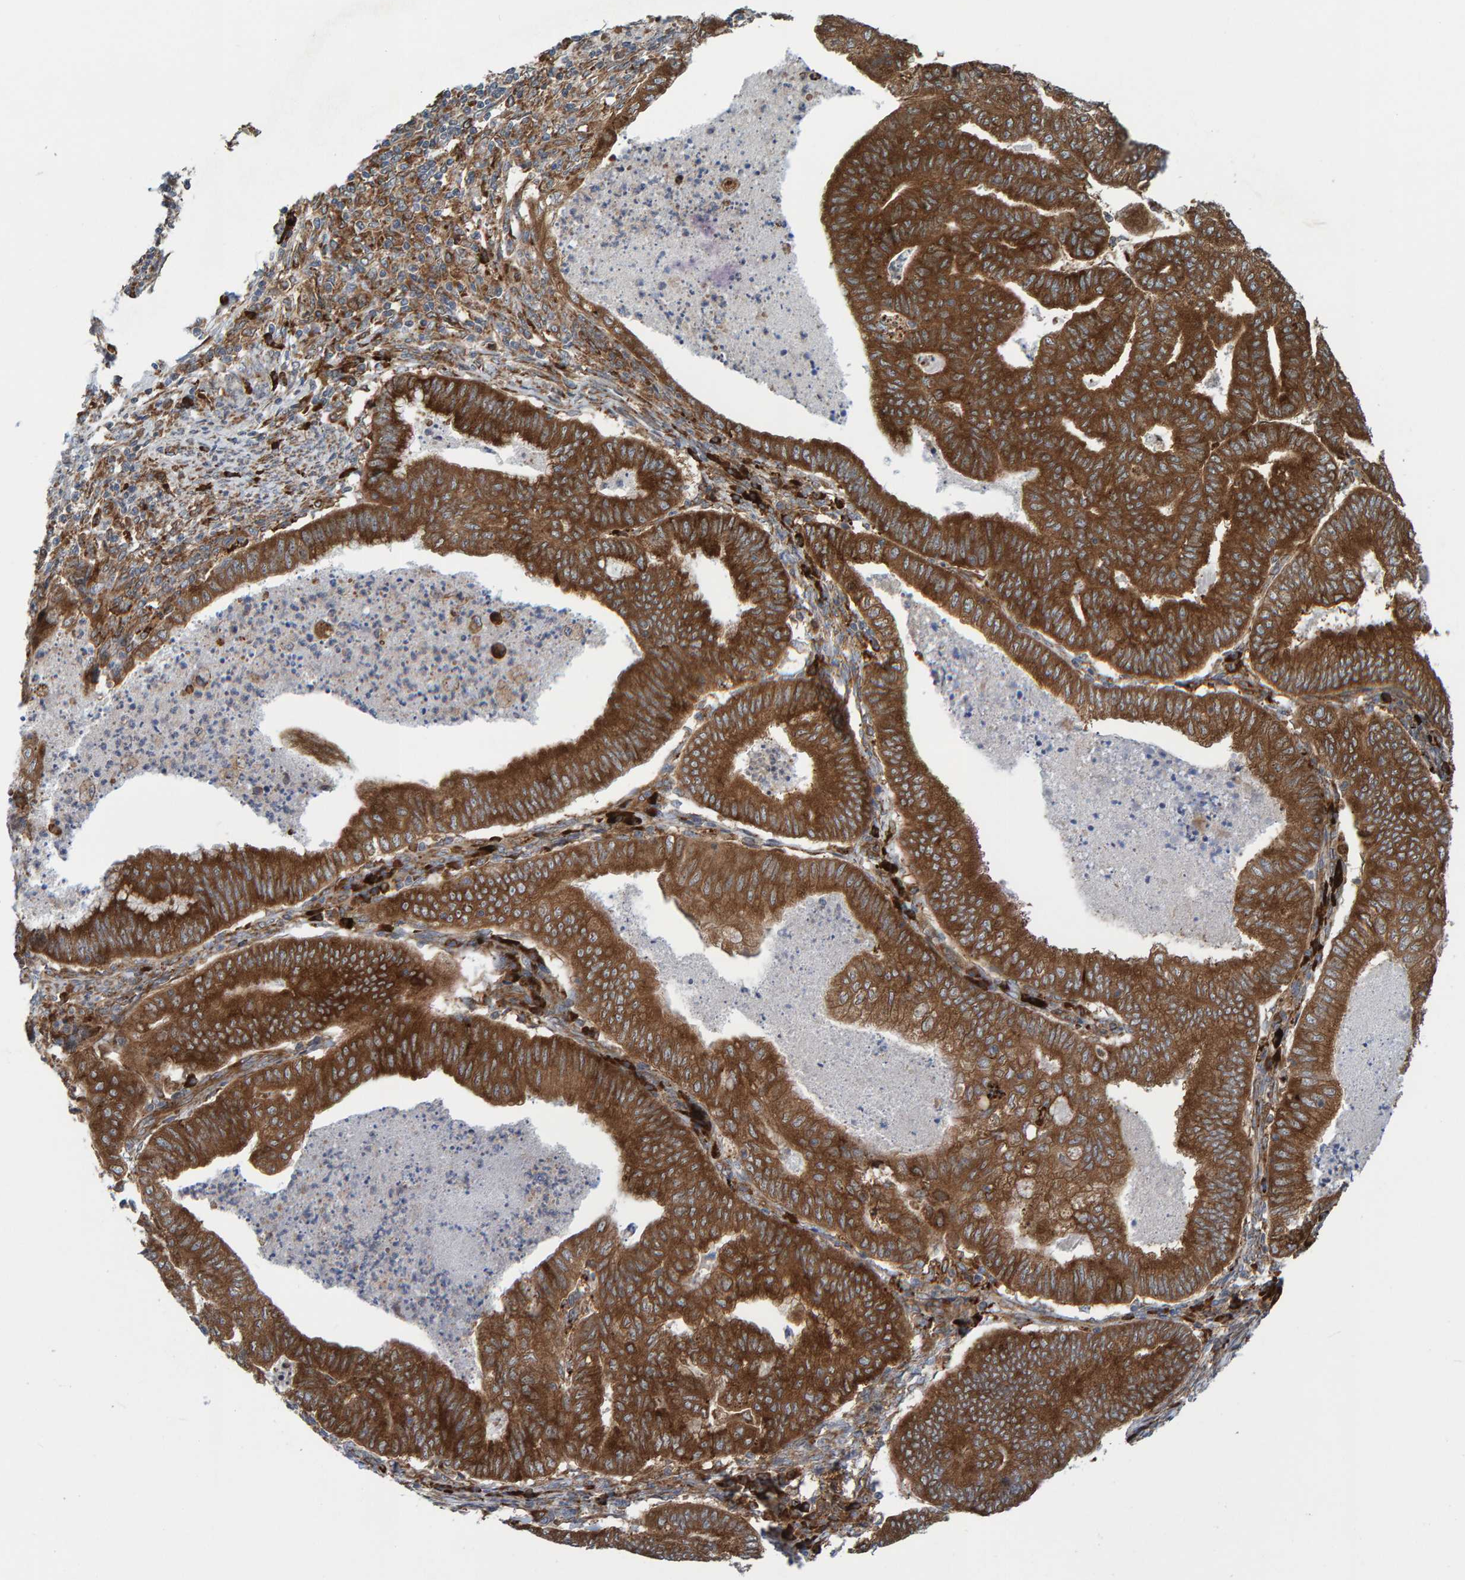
{"staining": {"intensity": "moderate", "quantity": ">75%", "location": "cytoplasmic/membranous"}, "tissue": "endometrial cancer", "cell_type": "Tumor cells", "image_type": "cancer", "snomed": [{"axis": "morphology", "description": "Polyp, NOS"}, {"axis": "morphology", "description": "Adenocarcinoma, NOS"}, {"axis": "morphology", "description": "Adenoma, NOS"}, {"axis": "topography", "description": "Endometrium"}], "caption": "Immunohistochemistry (IHC) of human endometrial adenoma exhibits medium levels of moderate cytoplasmic/membranous expression in about >75% of tumor cells.", "gene": "KIAA0753", "patient": {"sex": "female", "age": 79}}